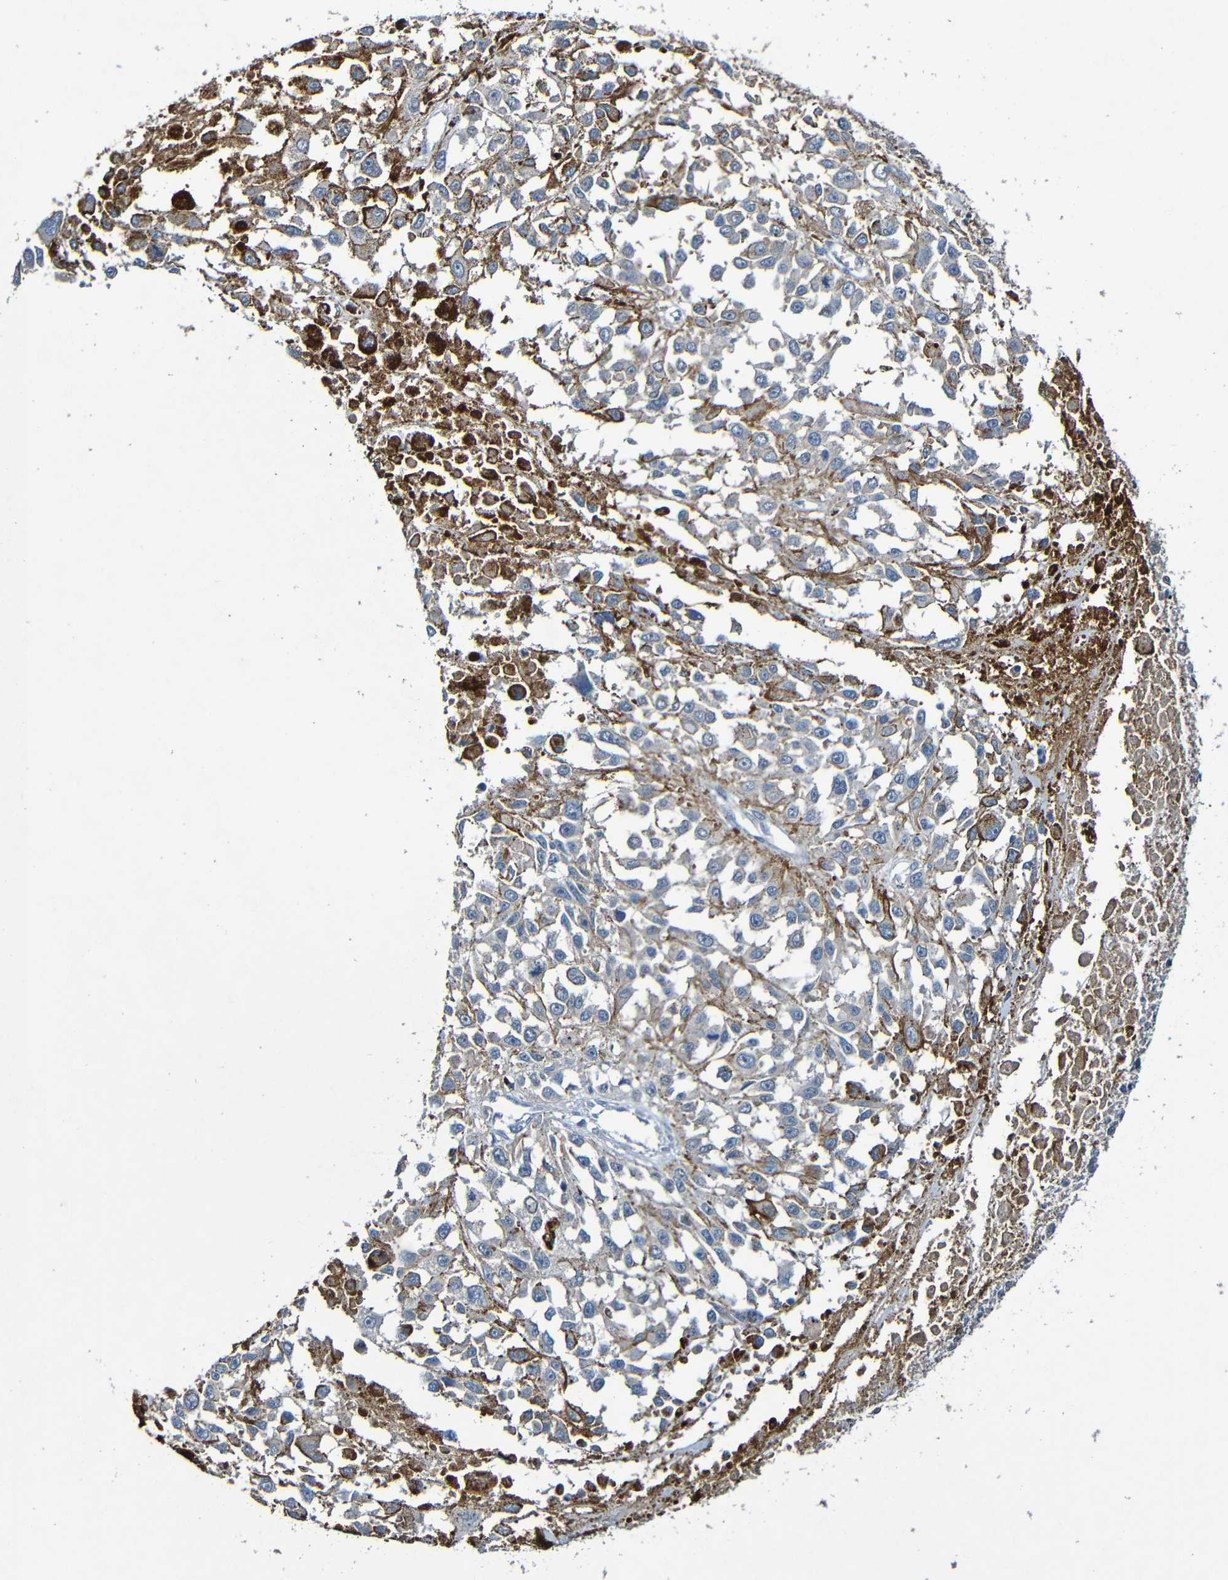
{"staining": {"intensity": "negative", "quantity": "none", "location": "none"}, "tissue": "melanoma", "cell_type": "Tumor cells", "image_type": "cancer", "snomed": [{"axis": "morphology", "description": "Malignant melanoma, Metastatic site"}, {"axis": "topography", "description": "Lymph node"}], "caption": "Protein analysis of malignant melanoma (metastatic site) exhibits no significant staining in tumor cells.", "gene": "LRRC70", "patient": {"sex": "male", "age": 59}}